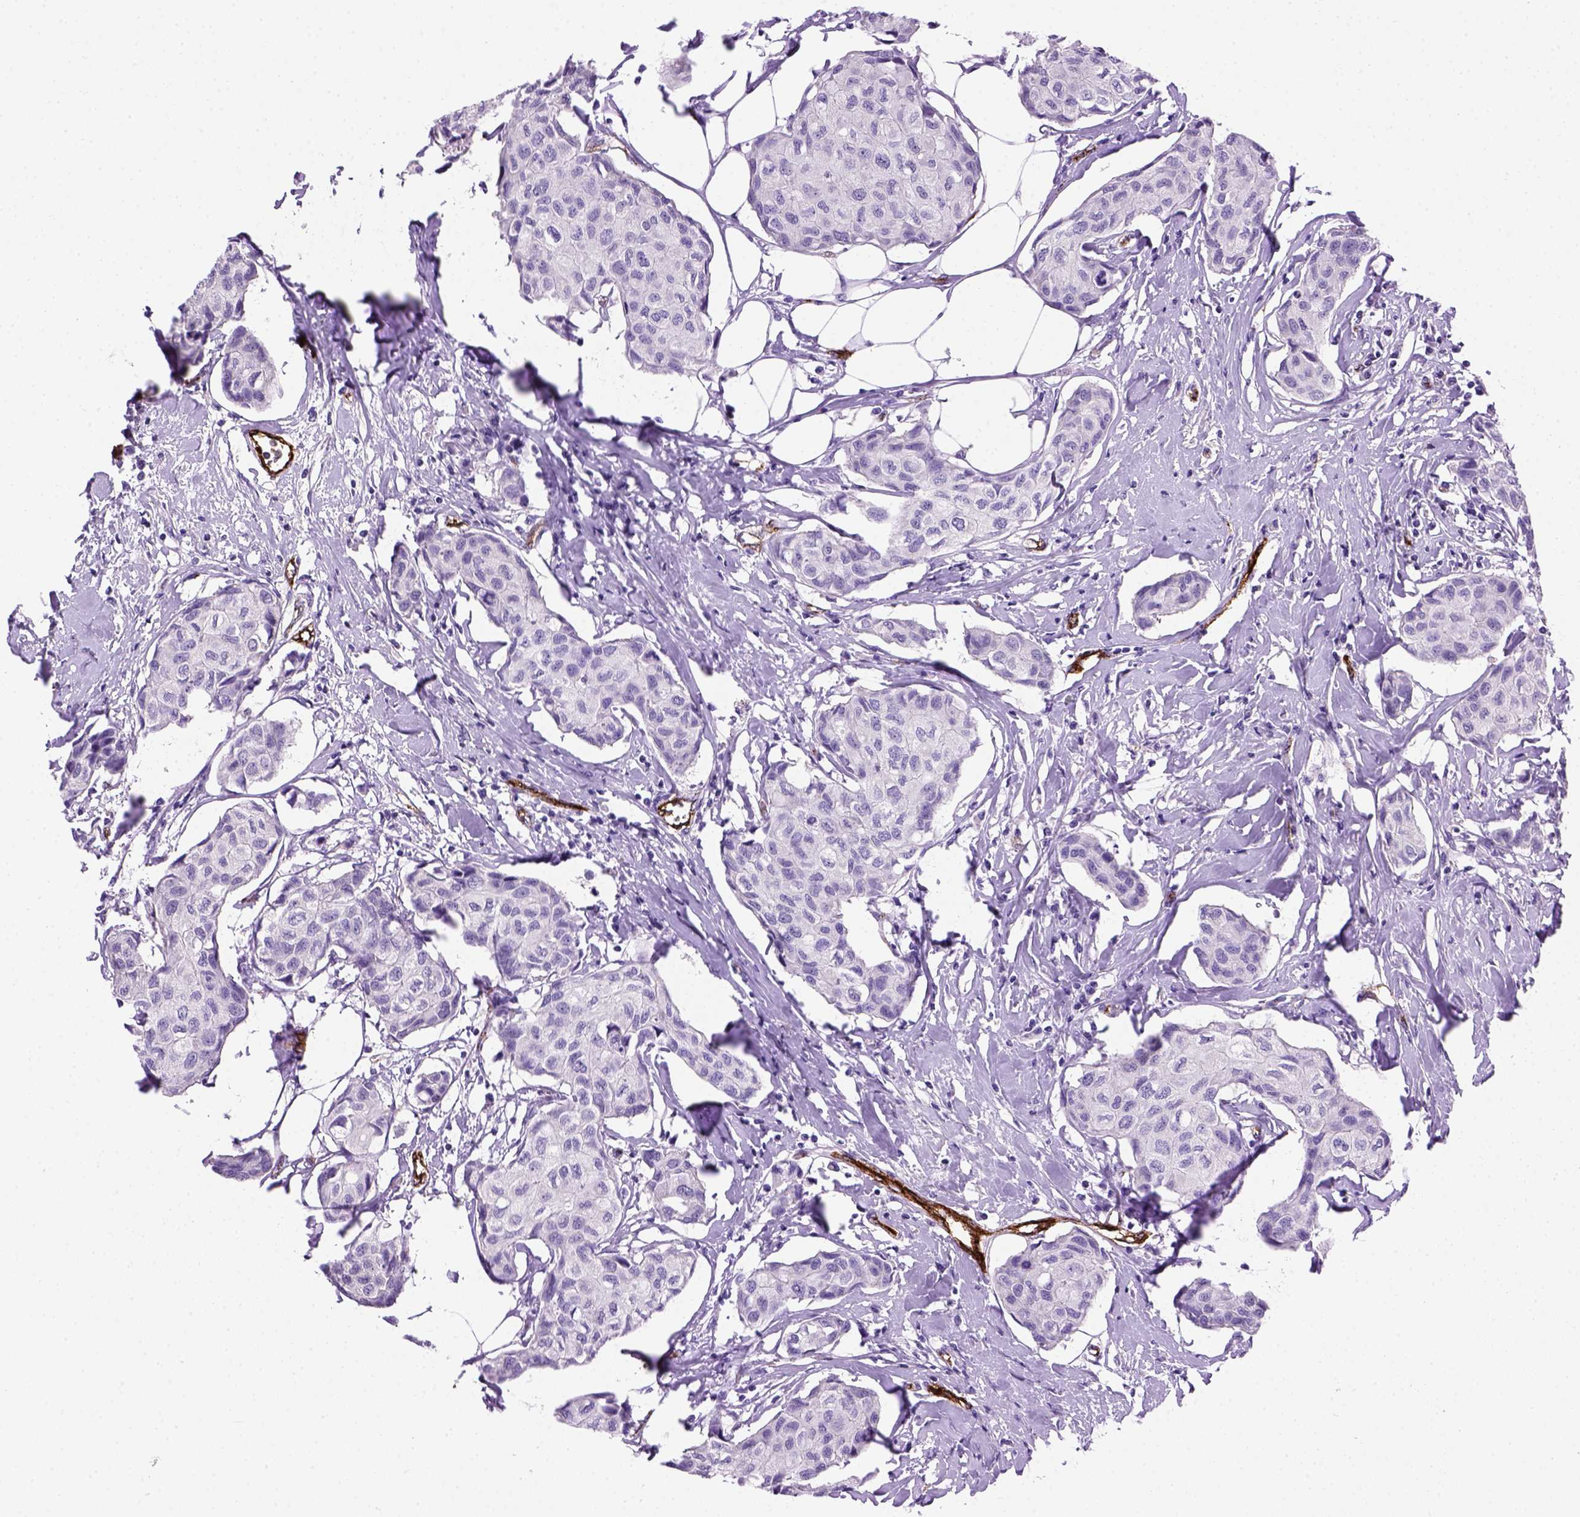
{"staining": {"intensity": "negative", "quantity": "none", "location": "none"}, "tissue": "breast cancer", "cell_type": "Tumor cells", "image_type": "cancer", "snomed": [{"axis": "morphology", "description": "Duct carcinoma"}, {"axis": "topography", "description": "Breast"}], "caption": "Immunohistochemical staining of breast cancer shows no significant staining in tumor cells.", "gene": "VWF", "patient": {"sex": "female", "age": 80}}